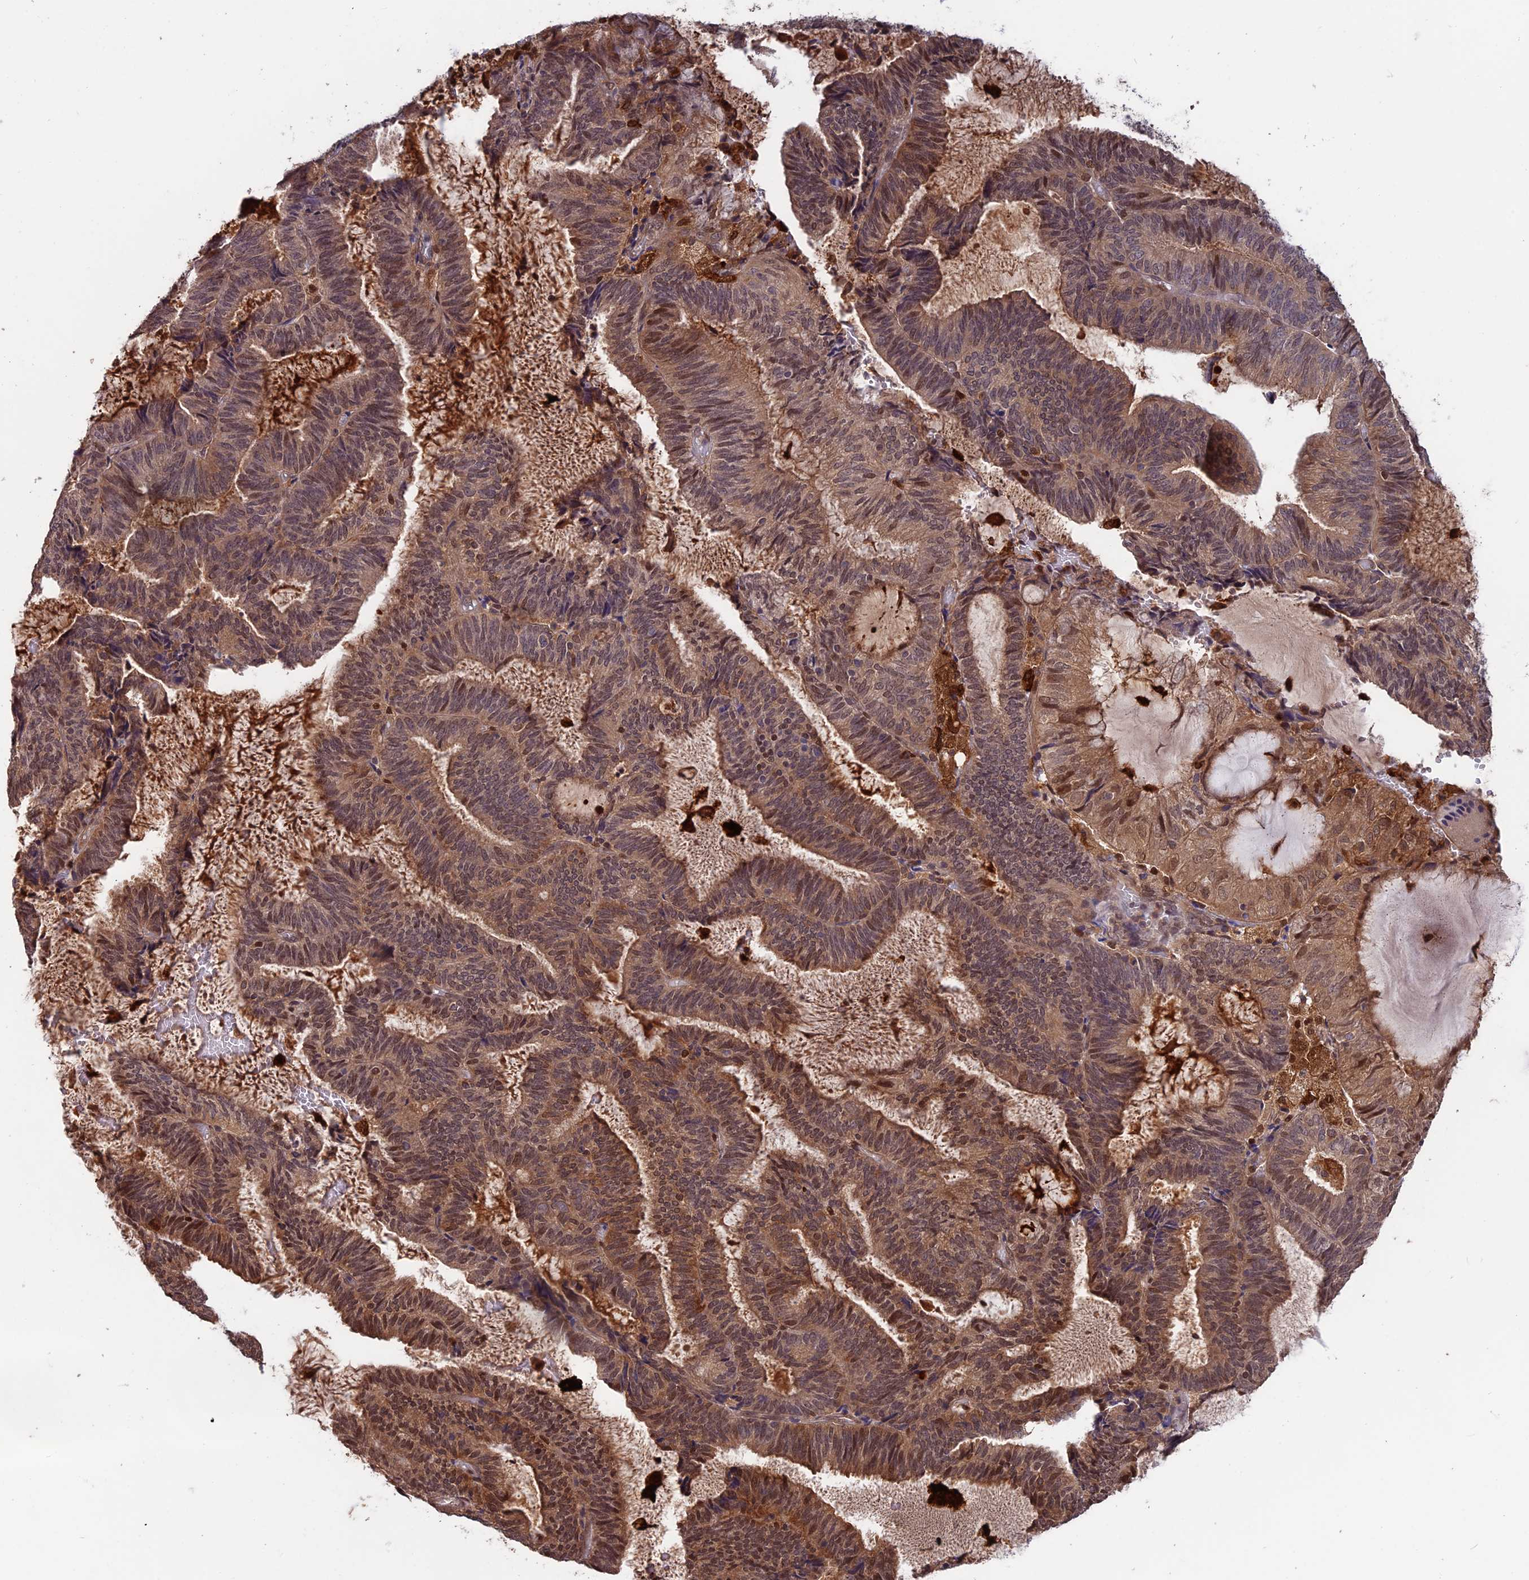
{"staining": {"intensity": "moderate", "quantity": ">75%", "location": "cytoplasmic/membranous,nuclear"}, "tissue": "endometrial cancer", "cell_type": "Tumor cells", "image_type": "cancer", "snomed": [{"axis": "morphology", "description": "Adenocarcinoma, NOS"}, {"axis": "topography", "description": "Endometrium"}], "caption": "Immunohistochemistry micrograph of endometrial cancer stained for a protein (brown), which shows medium levels of moderate cytoplasmic/membranous and nuclear staining in about >75% of tumor cells.", "gene": "MAST2", "patient": {"sex": "female", "age": 81}}